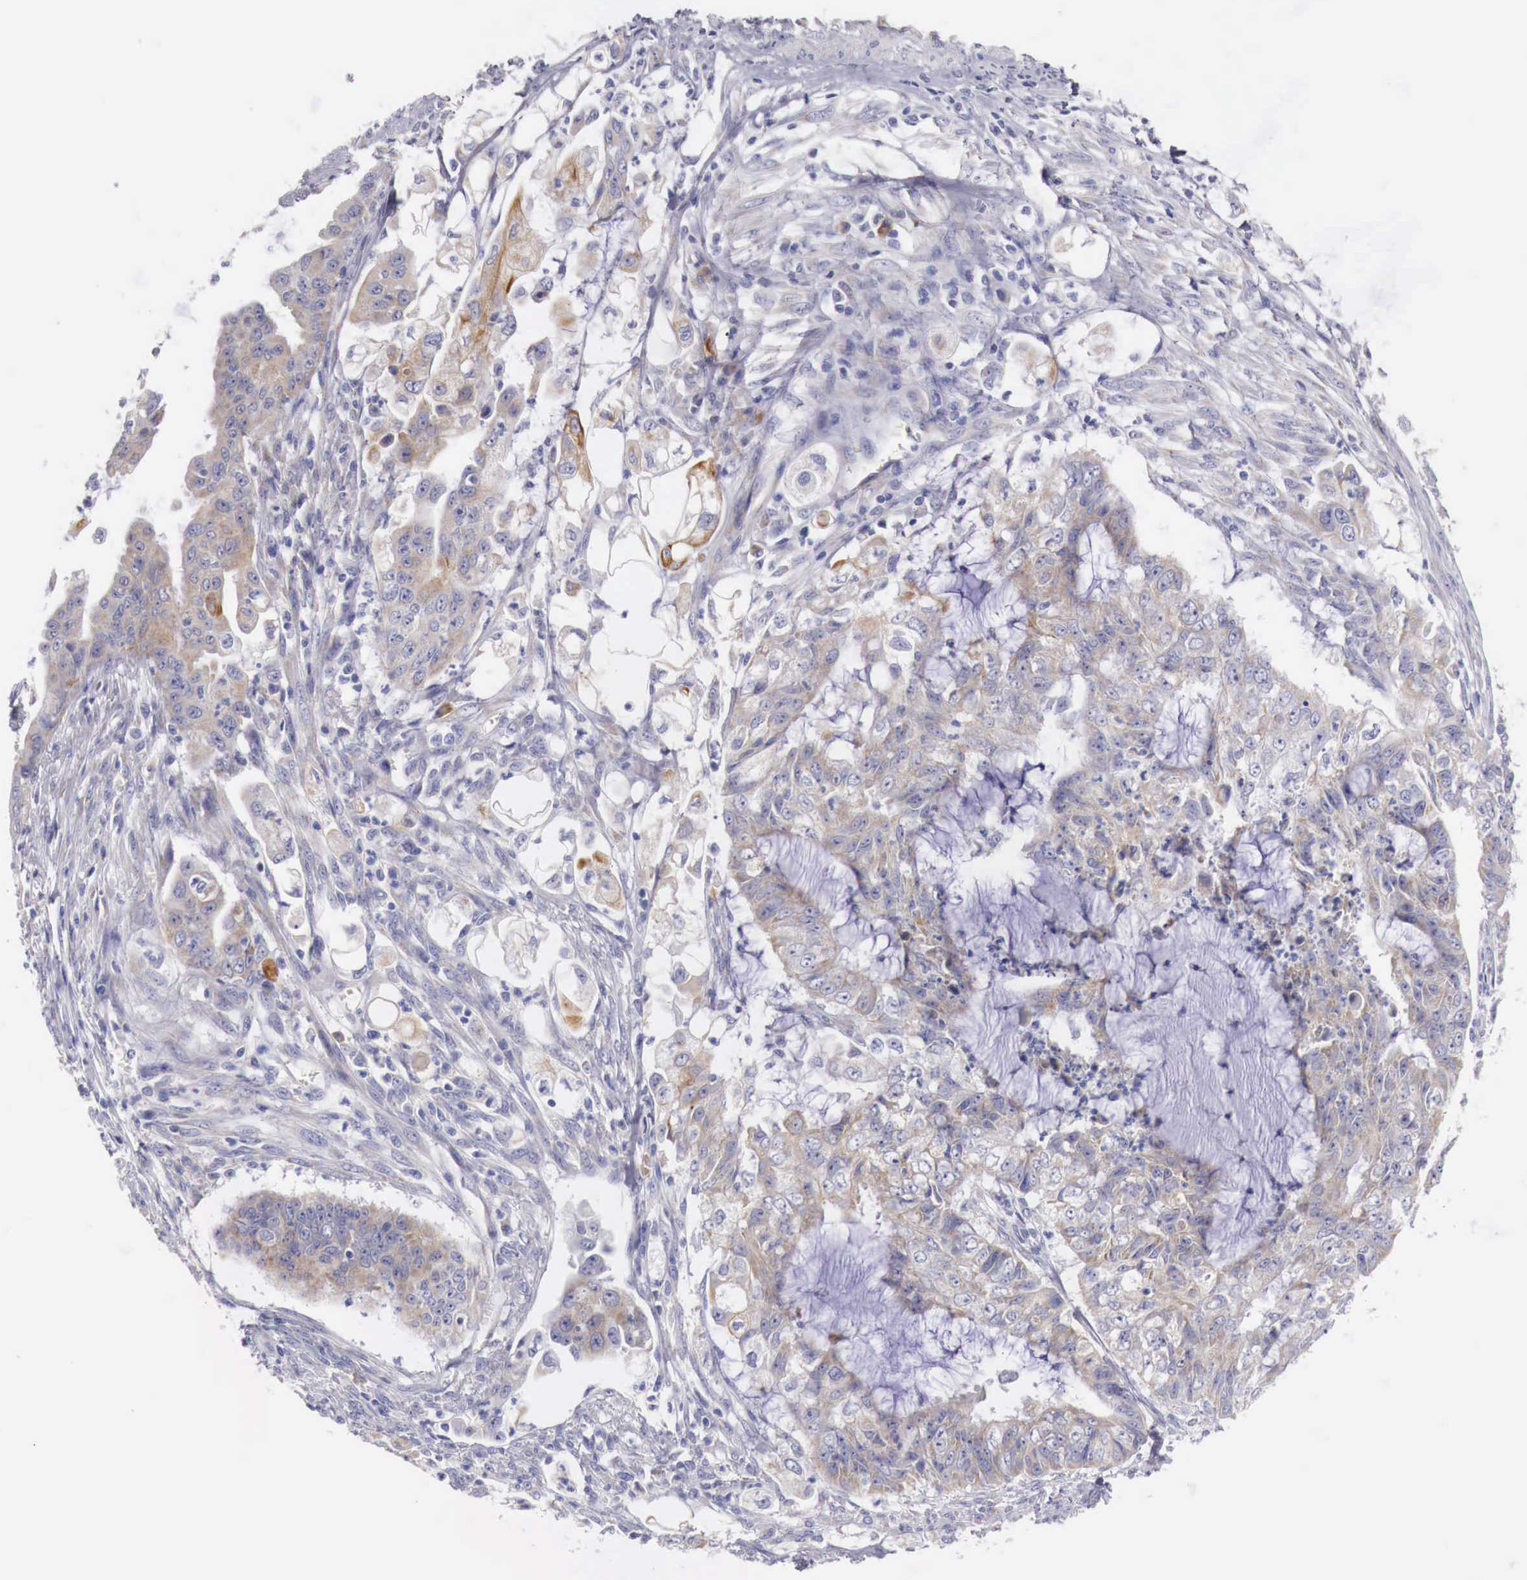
{"staining": {"intensity": "weak", "quantity": "25%-75%", "location": "cytoplasmic/membranous"}, "tissue": "endometrial cancer", "cell_type": "Tumor cells", "image_type": "cancer", "snomed": [{"axis": "morphology", "description": "Adenocarcinoma, NOS"}, {"axis": "topography", "description": "Endometrium"}], "caption": "Immunohistochemistry (DAB) staining of human endometrial cancer exhibits weak cytoplasmic/membranous protein positivity in about 25%-75% of tumor cells. Nuclei are stained in blue.", "gene": "NREP", "patient": {"sex": "female", "age": 75}}